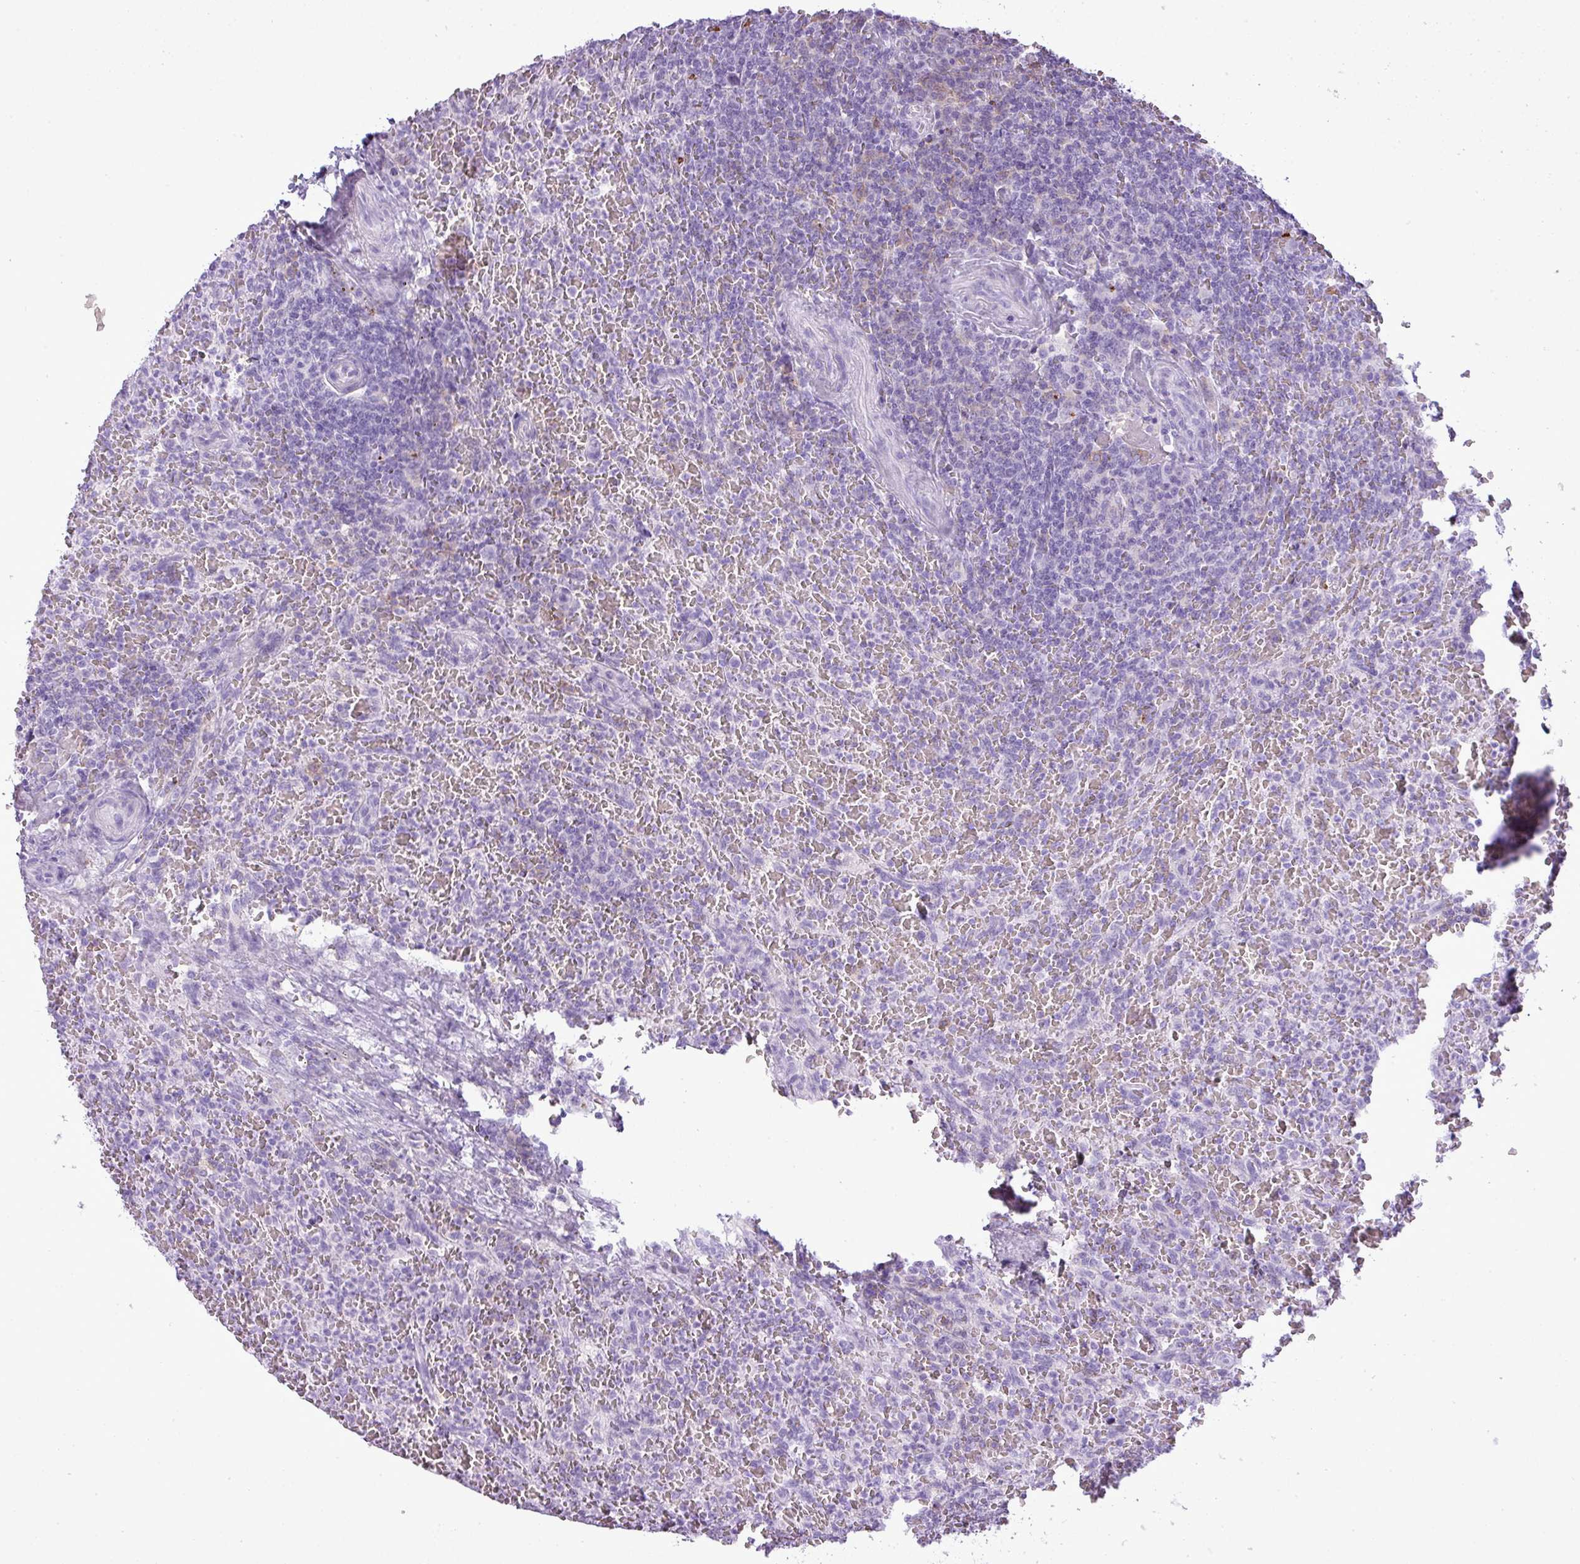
{"staining": {"intensity": "negative", "quantity": "none", "location": "none"}, "tissue": "lymphoma", "cell_type": "Tumor cells", "image_type": "cancer", "snomed": [{"axis": "morphology", "description": "Malignant lymphoma, non-Hodgkin's type, Low grade"}, {"axis": "topography", "description": "Spleen"}], "caption": "The micrograph shows no staining of tumor cells in malignant lymphoma, non-Hodgkin's type (low-grade).", "gene": "RBMXL2", "patient": {"sex": "female", "age": 64}}